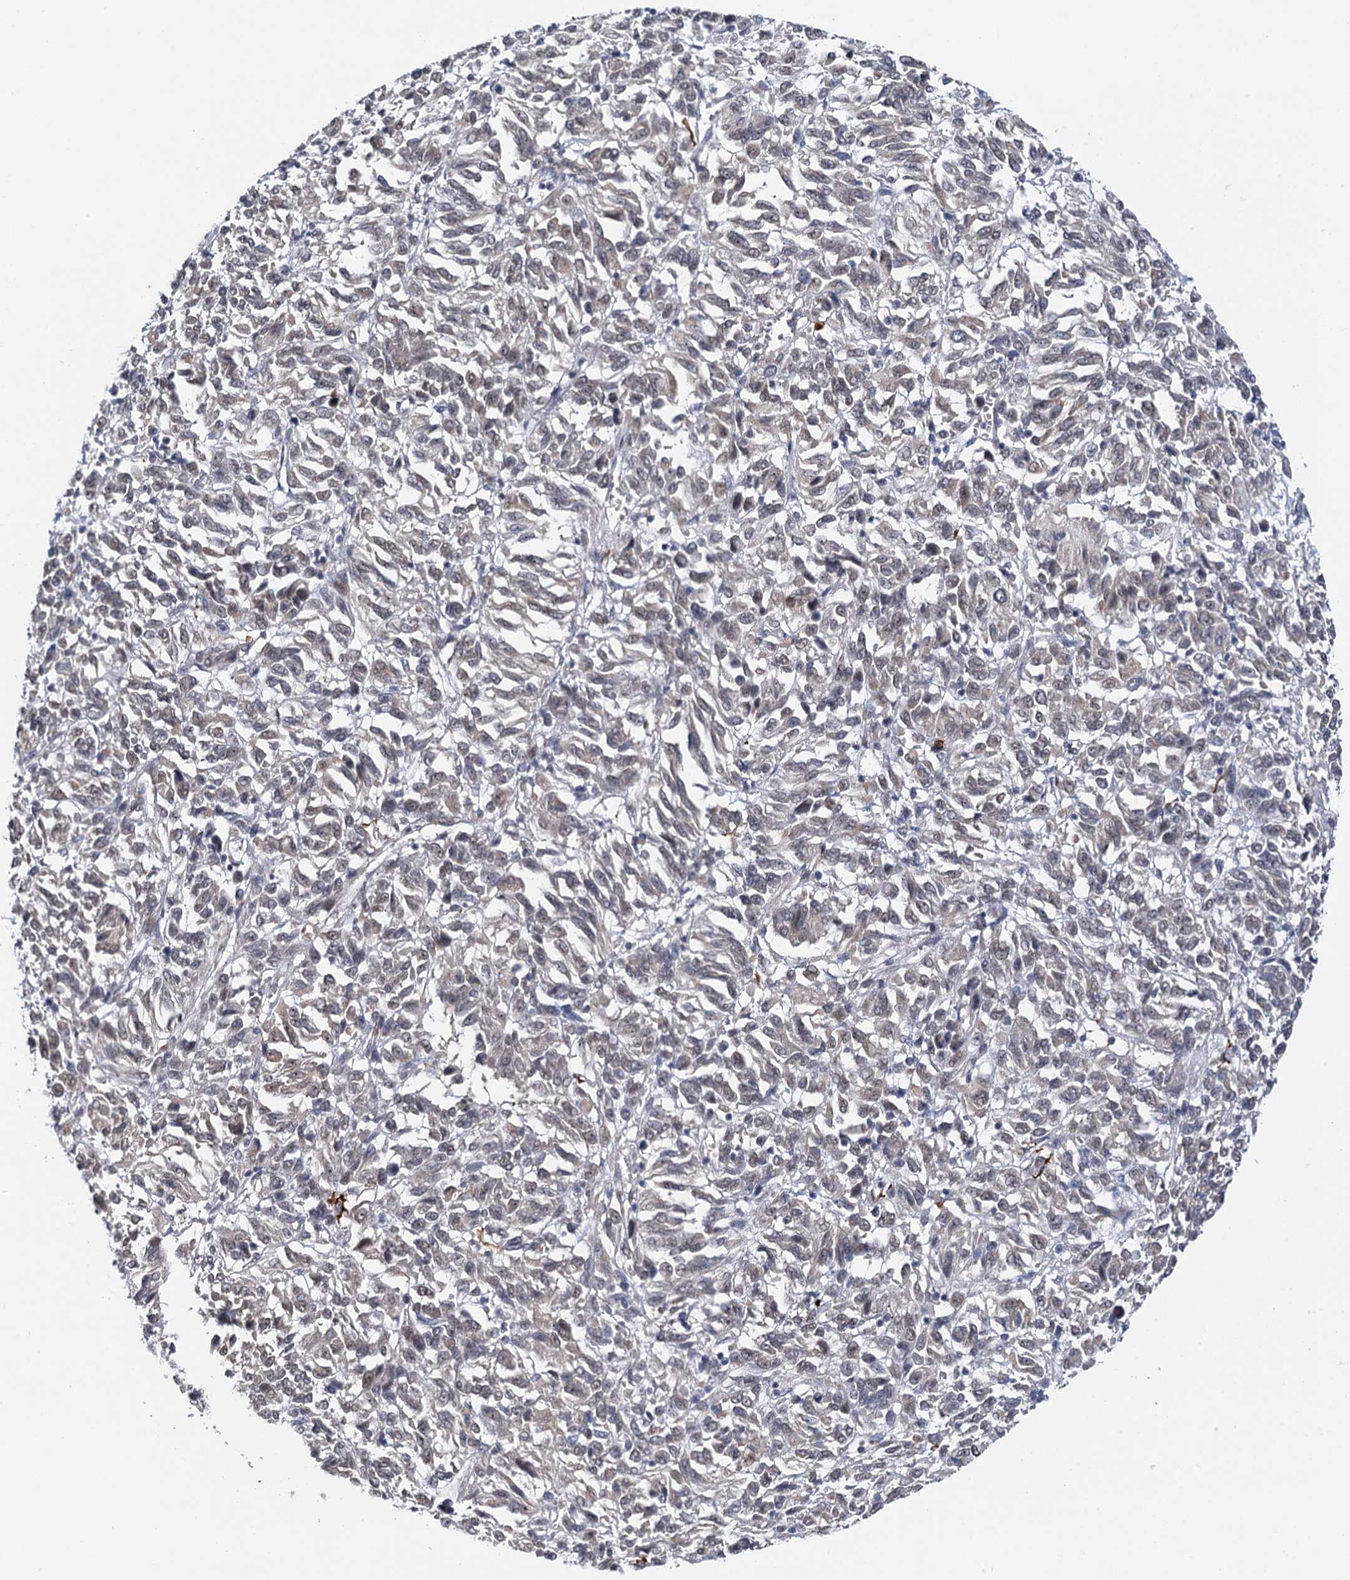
{"staining": {"intensity": "negative", "quantity": "none", "location": "none"}, "tissue": "melanoma", "cell_type": "Tumor cells", "image_type": "cancer", "snomed": [{"axis": "morphology", "description": "Malignant melanoma, Metastatic site"}, {"axis": "topography", "description": "Lung"}], "caption": "Image shows no protein staining in tumor cells of malignant melanoma (metastatic site) tissue.", "gene": "NAT10", "patient": {"sex": "male", "age": 64}}